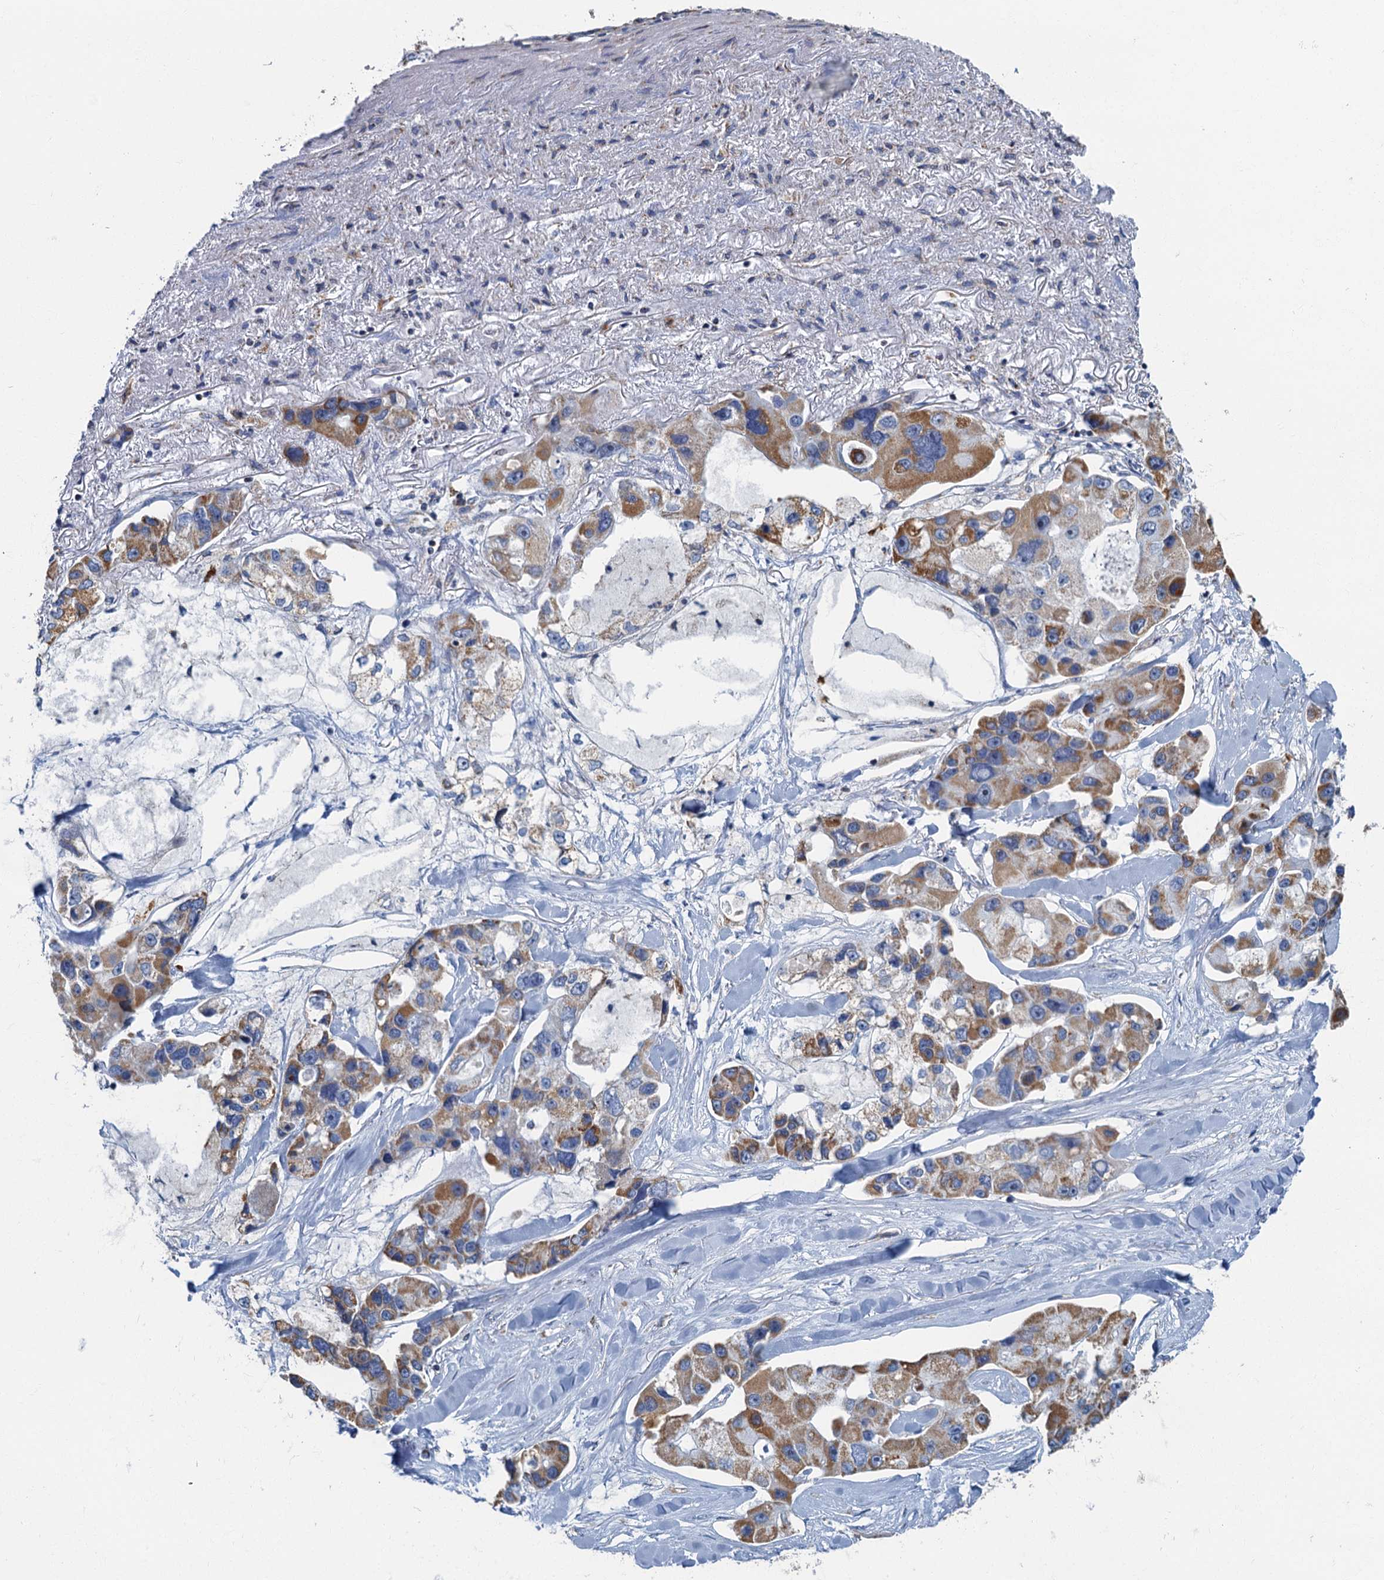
{"staining": {"intensity": "moderate", "quantity": ">75%", "location": "cytoplasmic/membranous"}, "tissue": "lung cancer", "cell_type": "Tumor cells", "image_type": "cancer", "snomed": [{"axis": "morphology", "description": "Adenocarcinoma, NOS"}, {"axis": "topography", "description": "Lung"}], "caption": "Immunohistochemistry (IHC) of human adenocarcinoma (lung) demonstrates medium levels of moderate cytoplasmic/membranous staining in approximately >75% of tumor cells. Immunohistochemistry (IHC) stains the protein in brown and the nuclei are stained blue.", "gene": "RAD9B", "patient": {"sex": "female", "age": 54}}